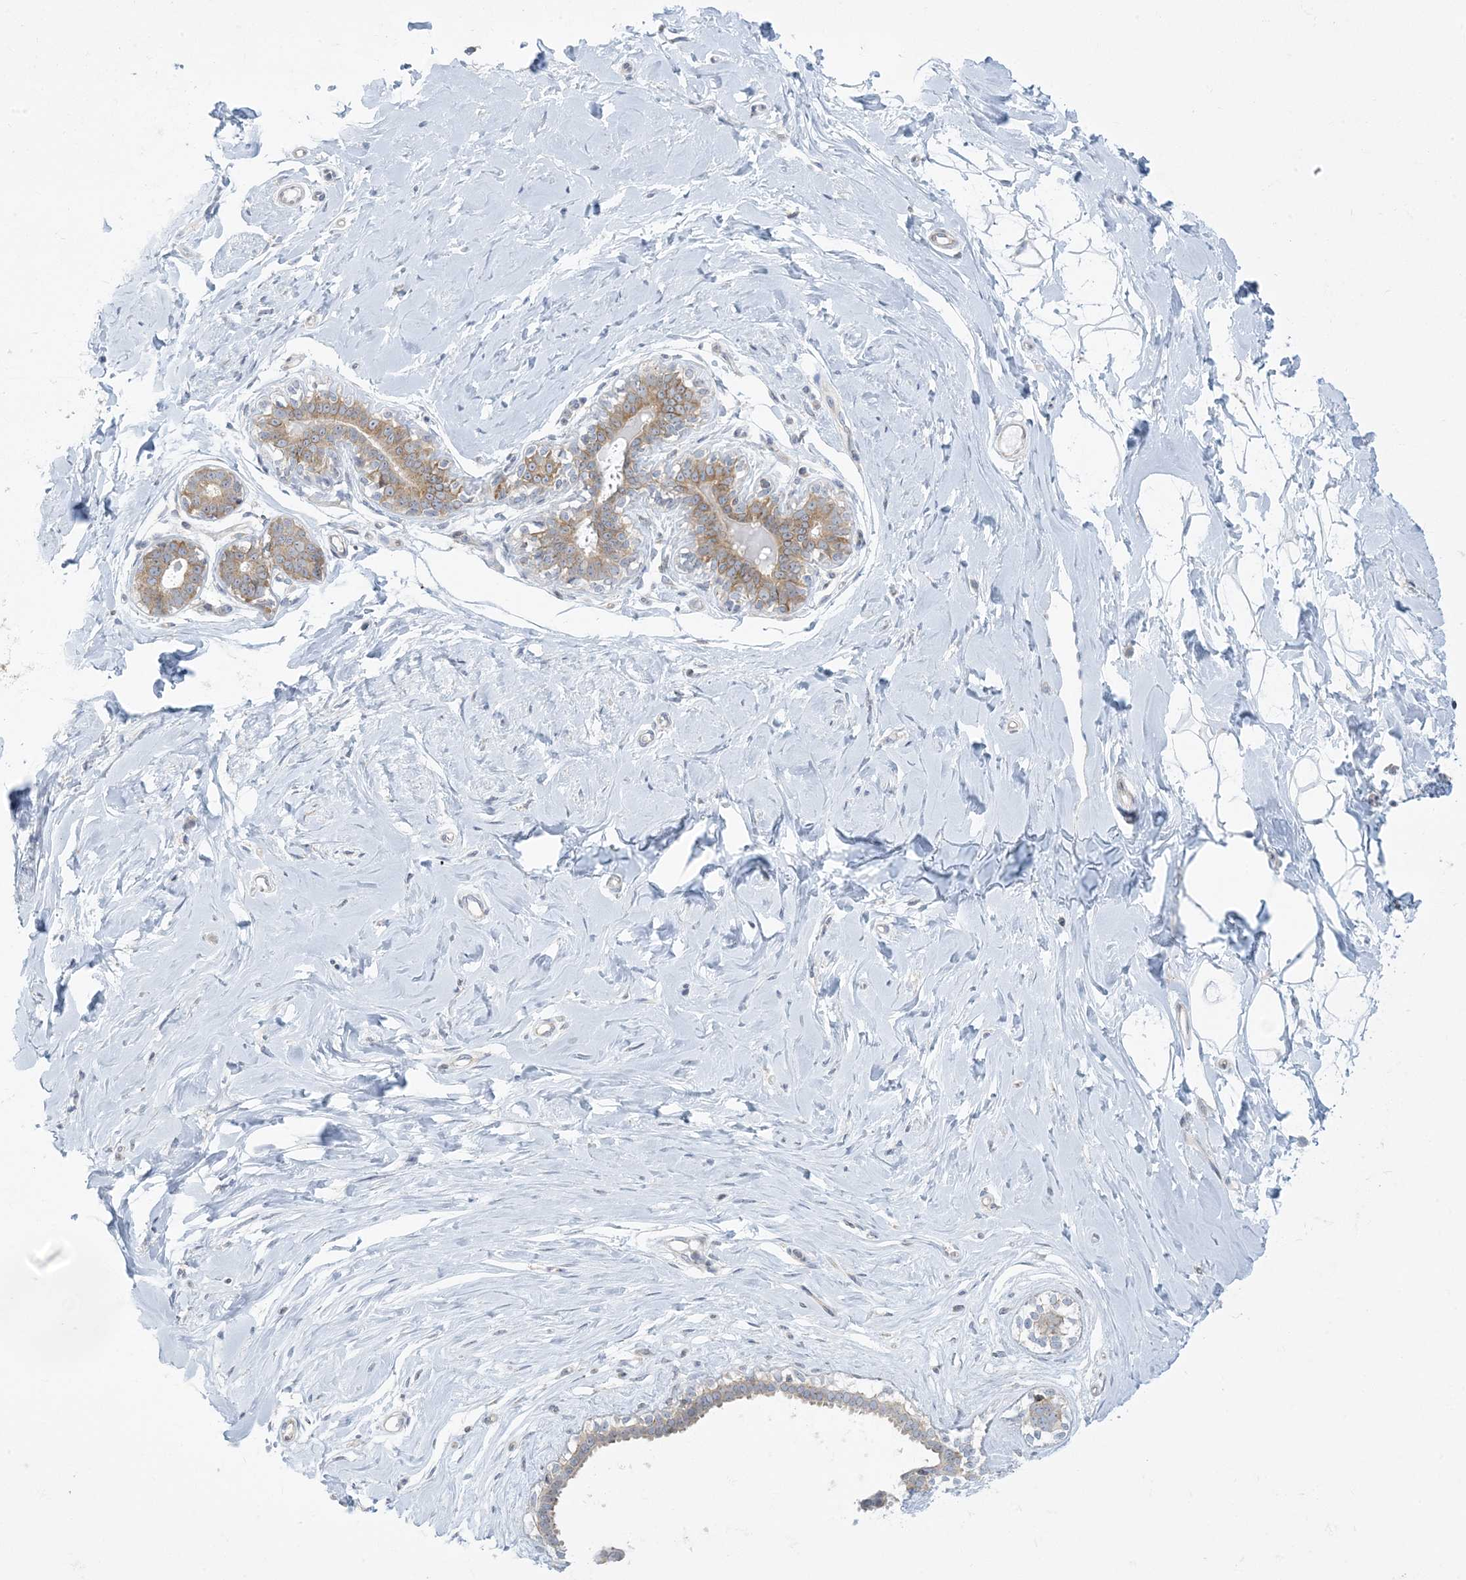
{"staining": {"intensity": "negative", "quantity": "none", "location": "none"}, "tissue": "breast", "cell_type": "Adipocytes", "image_type": "normal", "snomed": [{"axis": "morphology", "description": "Normal tissue, NOS"}, {"axis": "morphology", "description": "Adenoma, NOS"}, {"axis": "topography", "description": "Breast"}], "caption": "DAB immunohistochemical staining of unremarkable human breast reveals no significant expression in adipocytes.", "gene": "SLAMF9", "patient": {"sex": "female", "age": 23}}